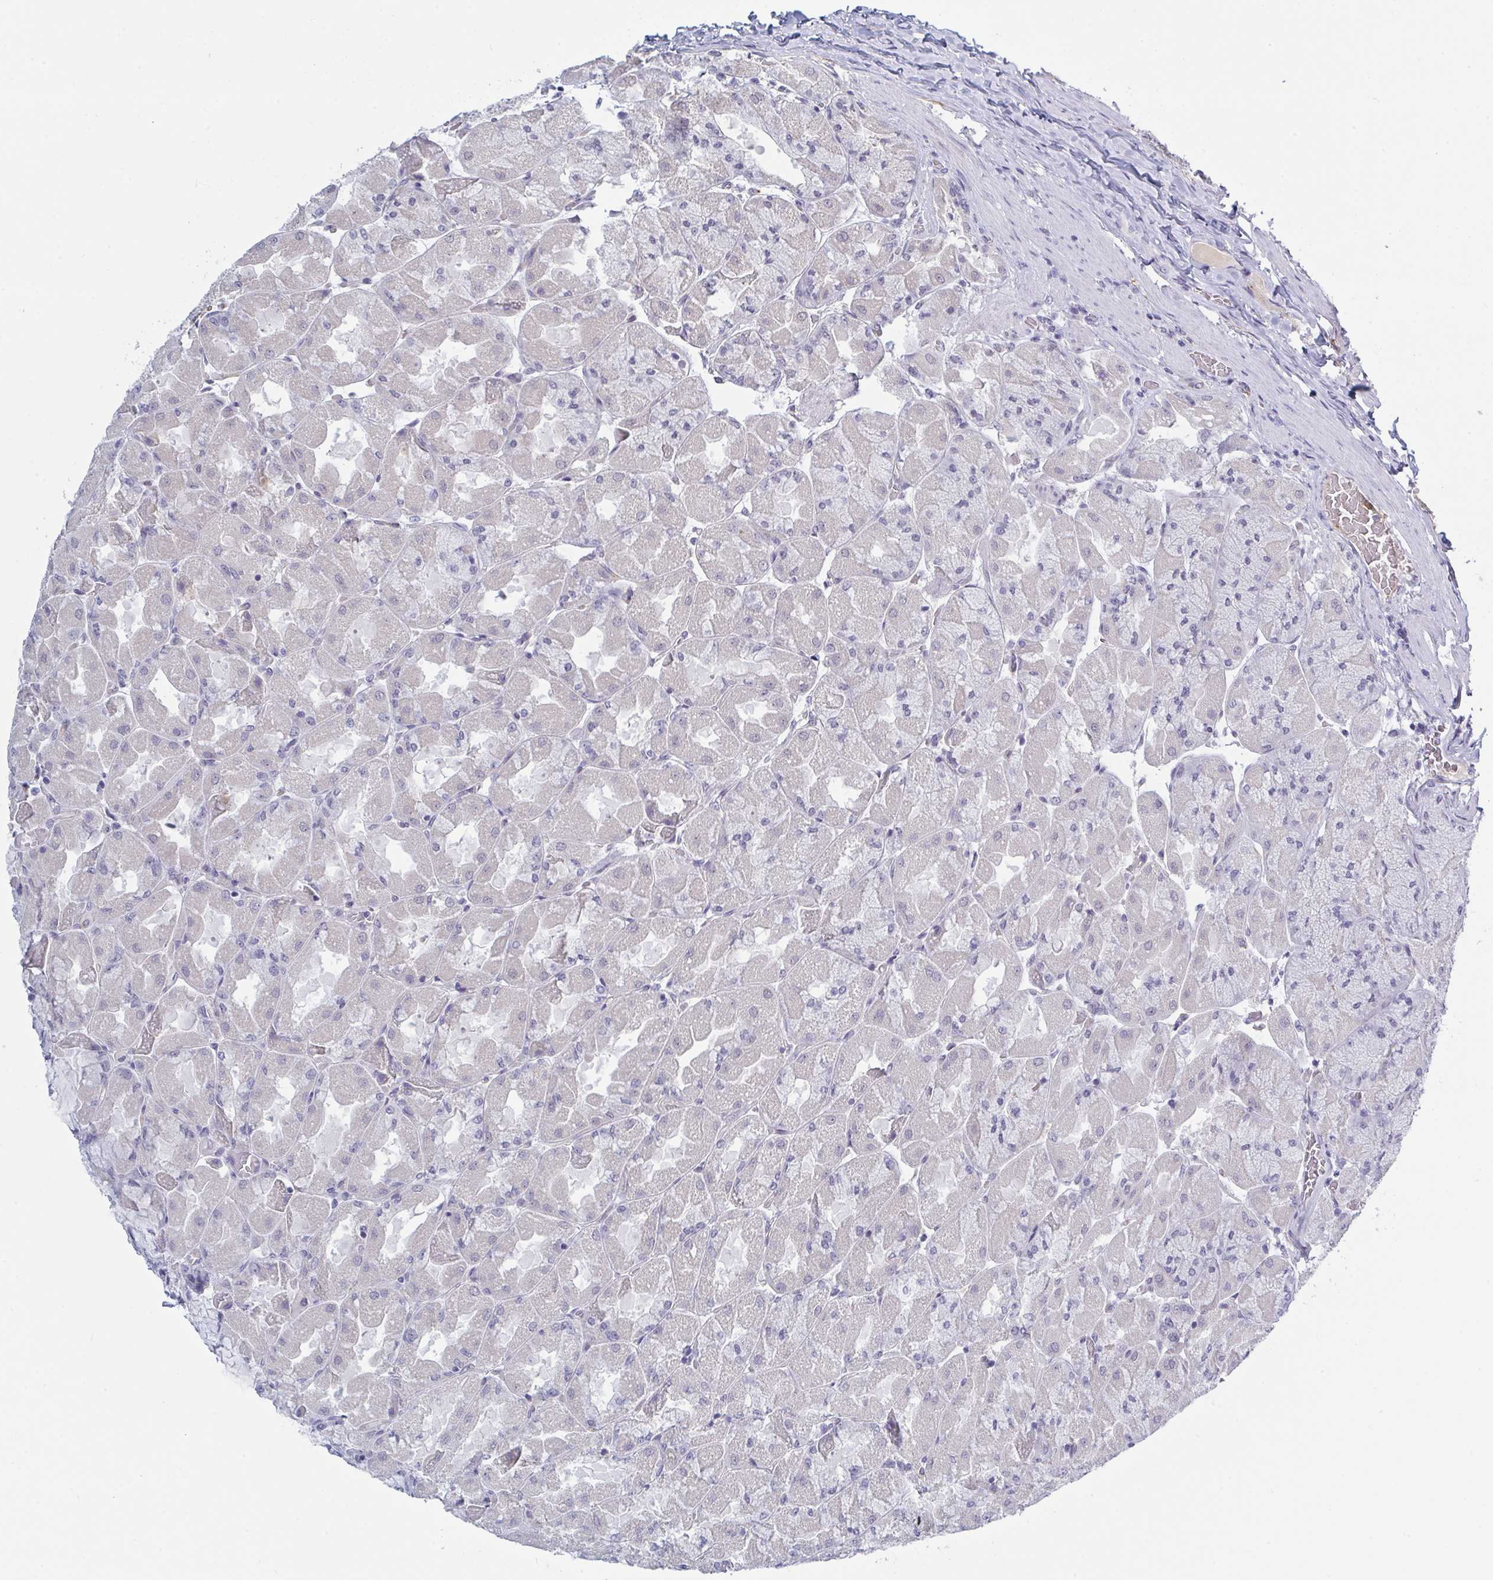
{"staining": {"intensity": "negative", "quantity": "none", "location": "none"}, "tissue": "stomach", "cell_type": "Glandular cells", "image_type": "normal", "snomed": [{"axis": "morphology", "description": "Normal tissue, NOS"}, {"axis": "topography", "description": "Stomach"}], "caption": "IHC histopathology image of unremarkable stomach: human stomach stained with DAB (3,3'-diaminobenzidine) demonstrates no significant protein positivity in glandular cells. (Immunohistochemistry, brightfield microscopy, high magnification).", "gene": "KDM4D", "patient": {"sex": "female", "age": 61}}